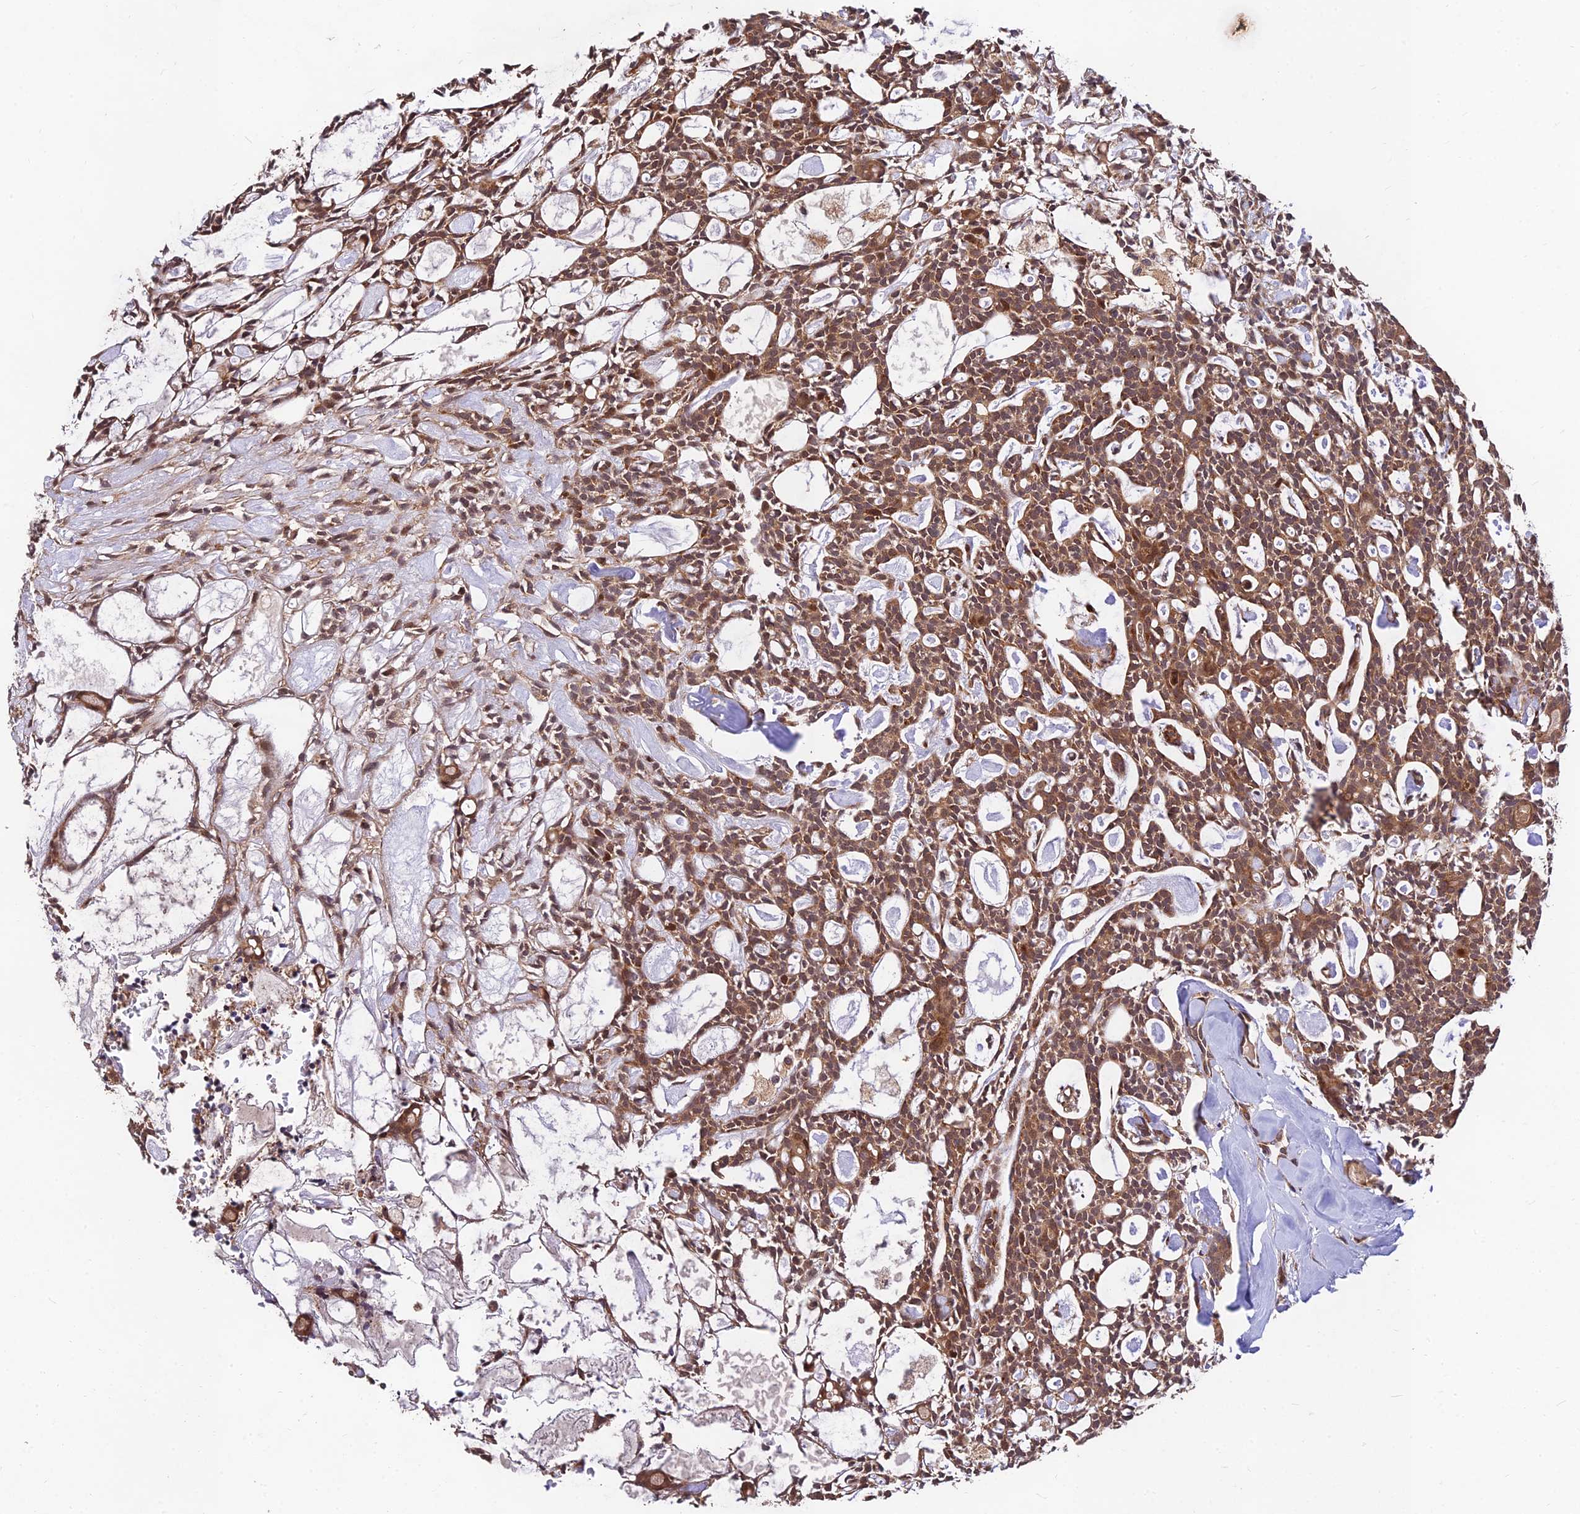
{"staining": {"intensity": "moderate", "quantity": ">75%", "location": "cytoplasmic/membranous,nuclear"}, "tissue": "head and neck cancer", "cell_type": "Tumor cells", "image_type": "cancer", "snomed": [{"axis": "morphology", "description": "Adenocarcinoma, NOS"}, {"axis": "topography", "description": "Salivary gland"}, {"axis": "topography", "description": "Head-Neck"}], "caption": "A micrograph of human head and neck adenocarcinoma stained for a protein displays moderate cytoplasmic/membranous and nuclear brown staining in tumor cells.", "gene": "MKKS", "patient": {"sex": "male", "age": 55}}